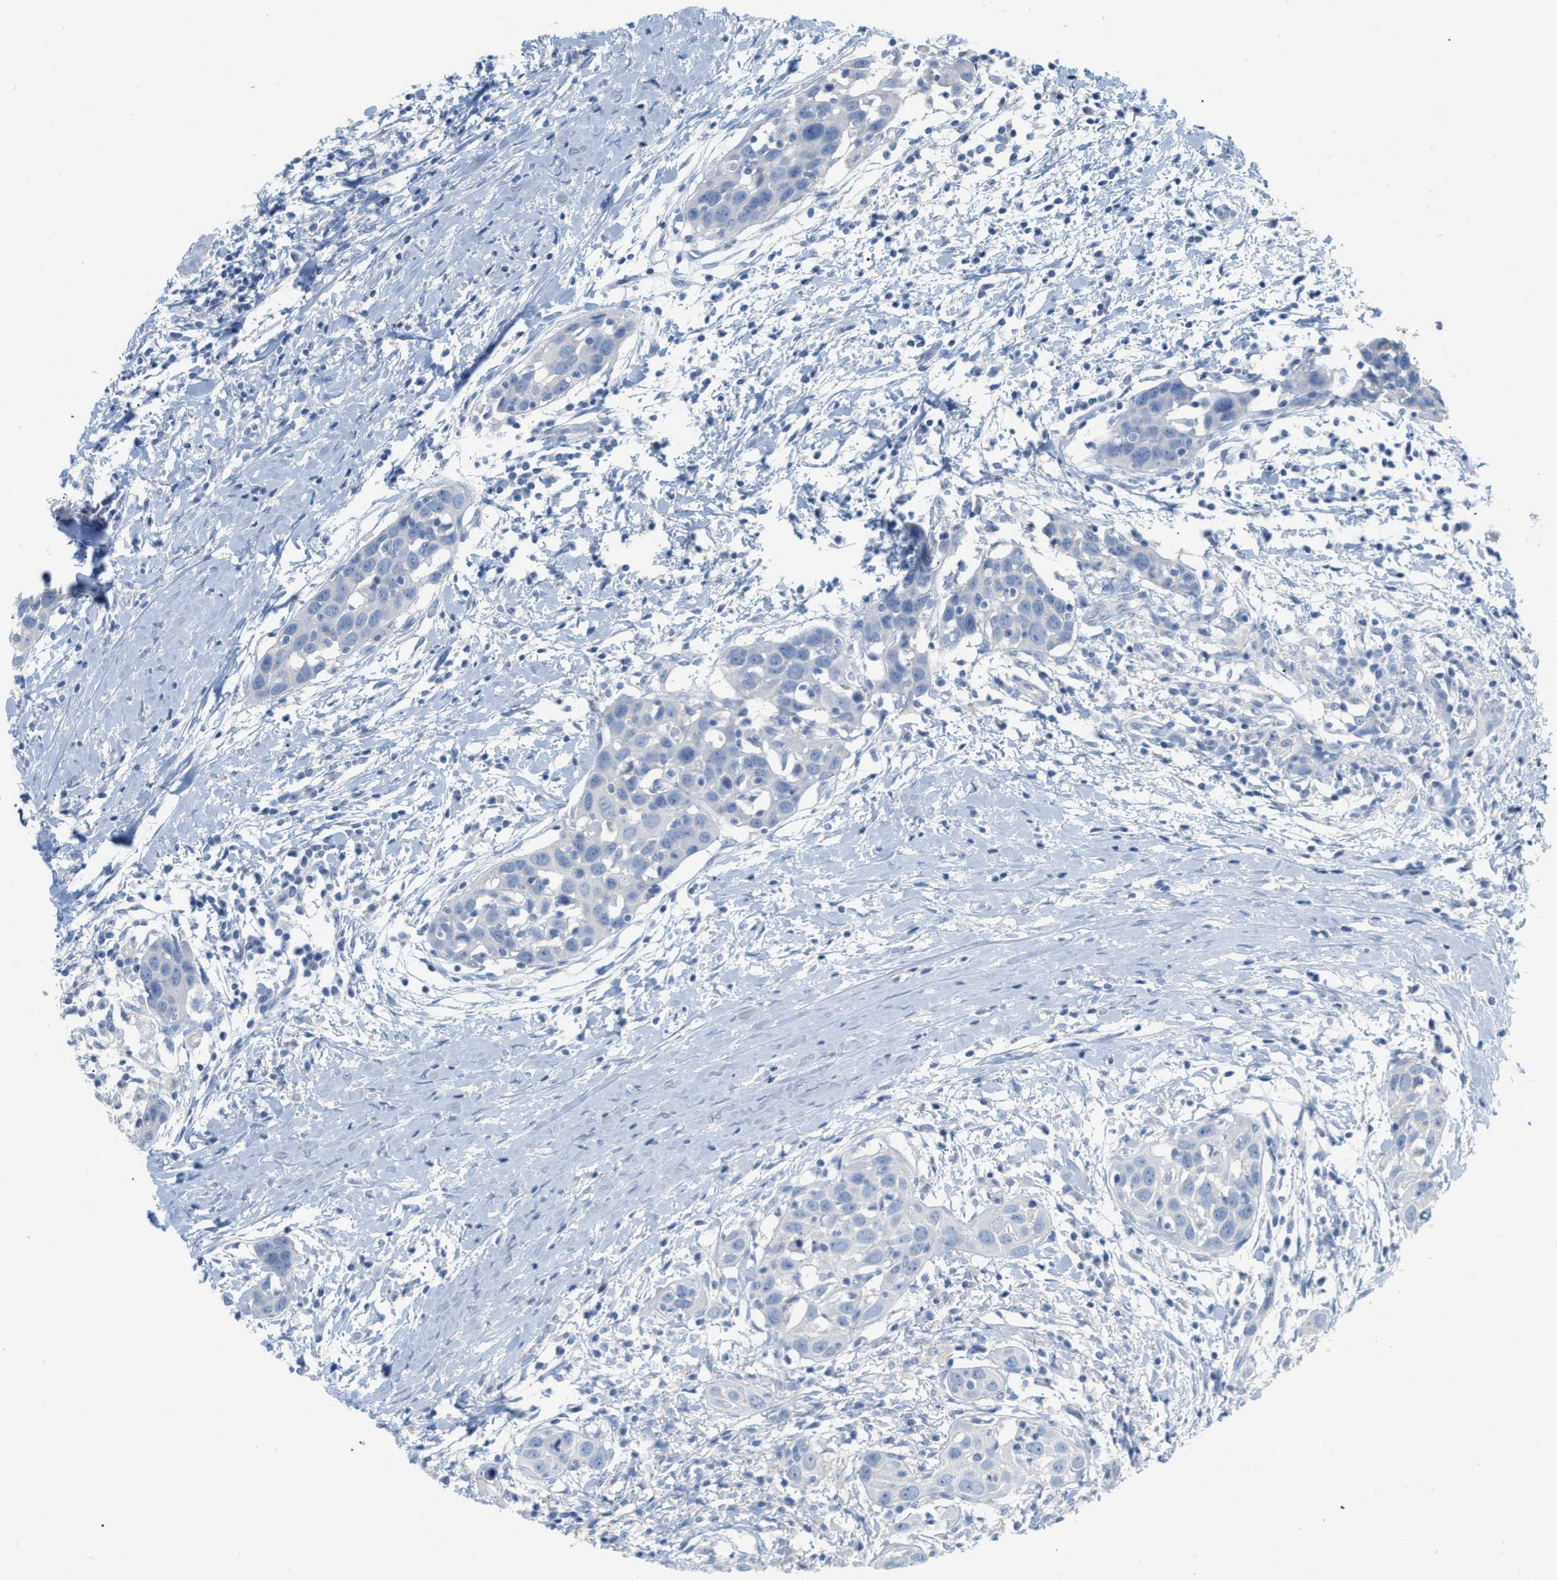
{"staining": {"intensity": "negative", "quantity": "none", "location": "none"}, "tissue": "head and neck cancer", "cell_type": "Tumor cells", "image_type": "cancer", "snomed": [{"axis": "morphology", "description": "Squamous cell carcinoma, NOS"}, {"axis": "topography", "description": "Oral tissue"}, {"axis": "topography", "description": "Head-Neck"}], "caption": "Immunohistochemistry (IHC) of human head and neck squamous cell carcinoma shows no expression in tumor cells.", "gene": "PAPPA", "patient": {"sex": "female", "age": 50}}